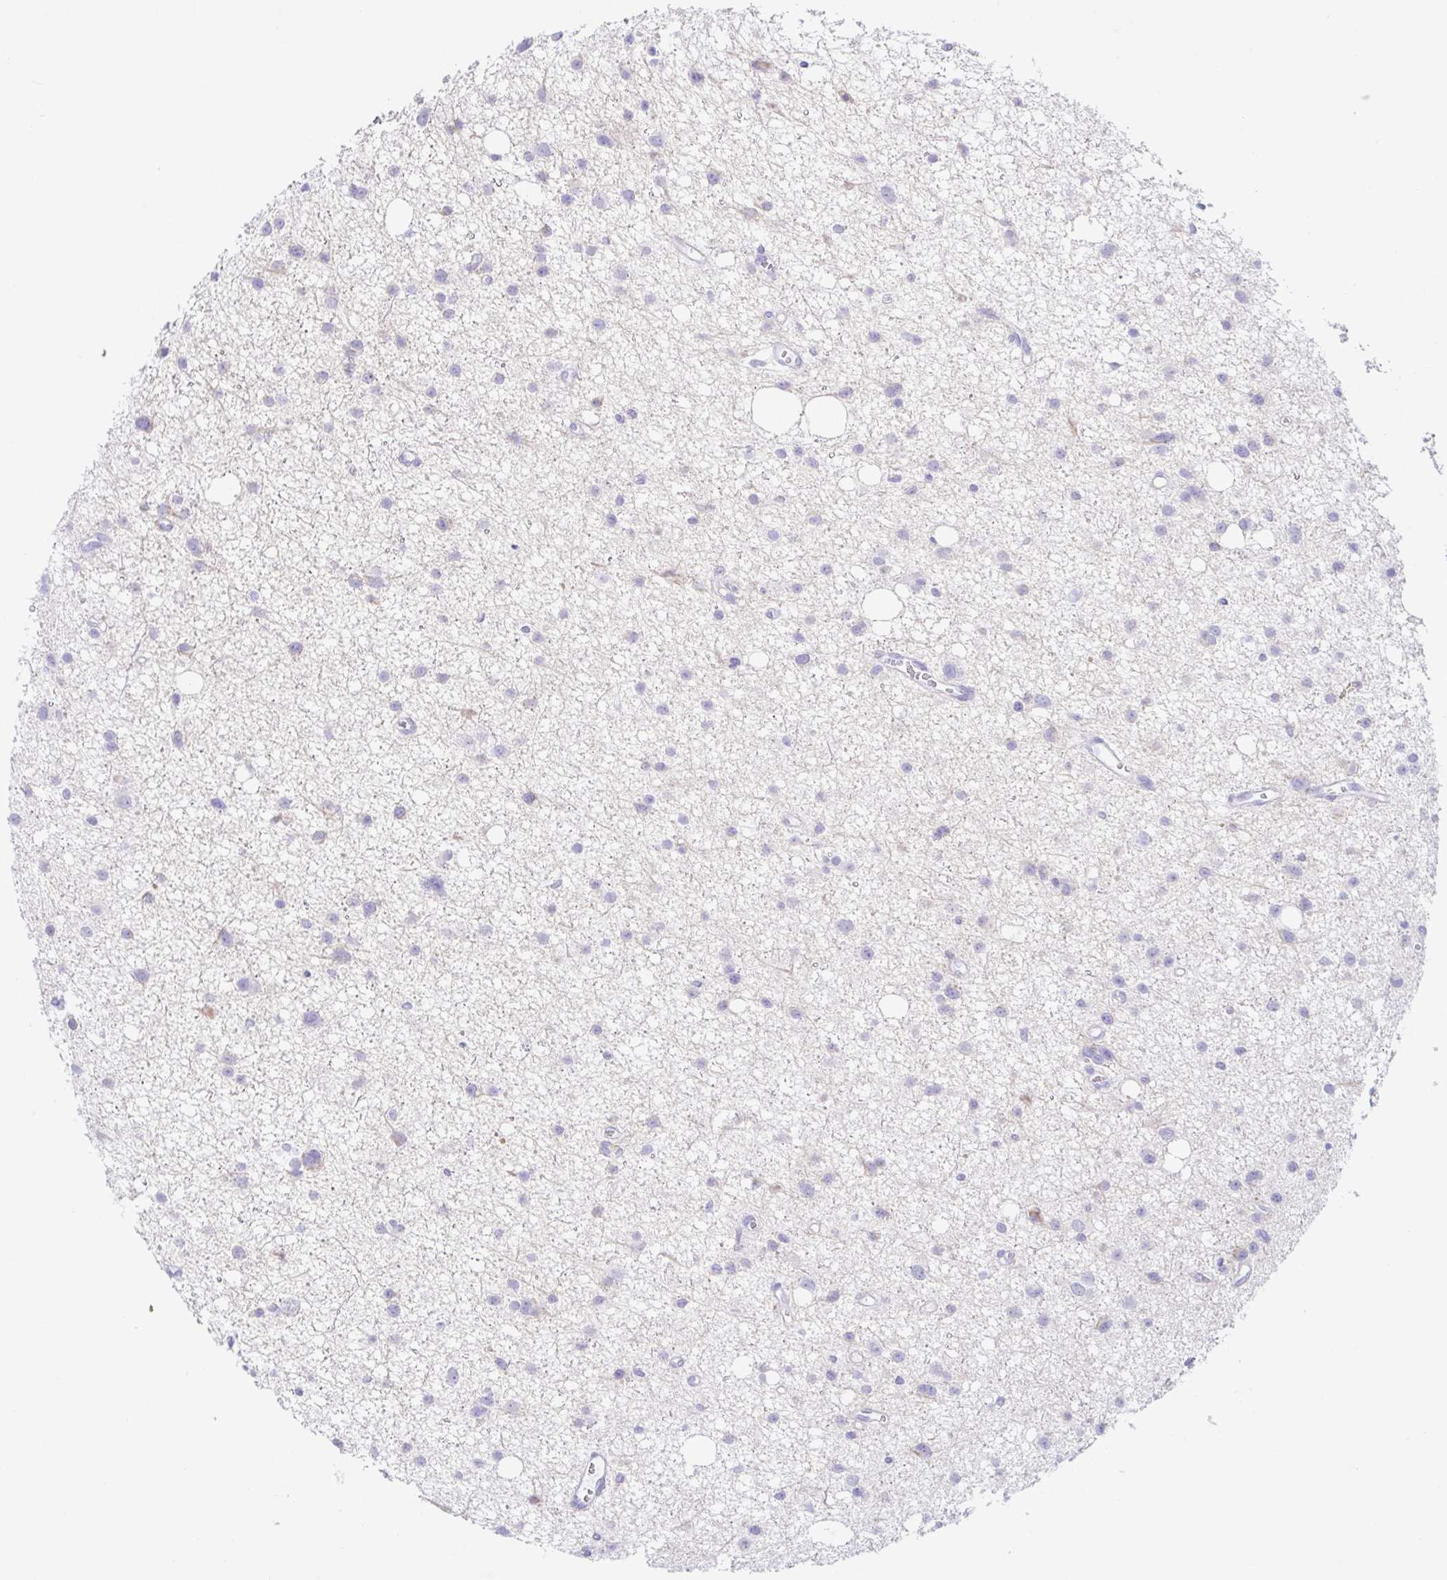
{"staining": {"intensity": "negative", "quantity": "none", "location": "none"}, "tissue": "glioma", "cell_type": "Tumor cells", "image_type": "cancer", "snomed": [{"axis": "morphology", "description": "Glioma, malignant, High grade"}, {"axis": "topography", "description": "Brain"}], "caption": "Tumor cells are negative for protein expression in human high-grade glioma (malignant). (Immunohistochemistry, brightfield microscopy, high magnification).", "gene": "PAX8", "patient": {"sex": "male", "age": 23}}